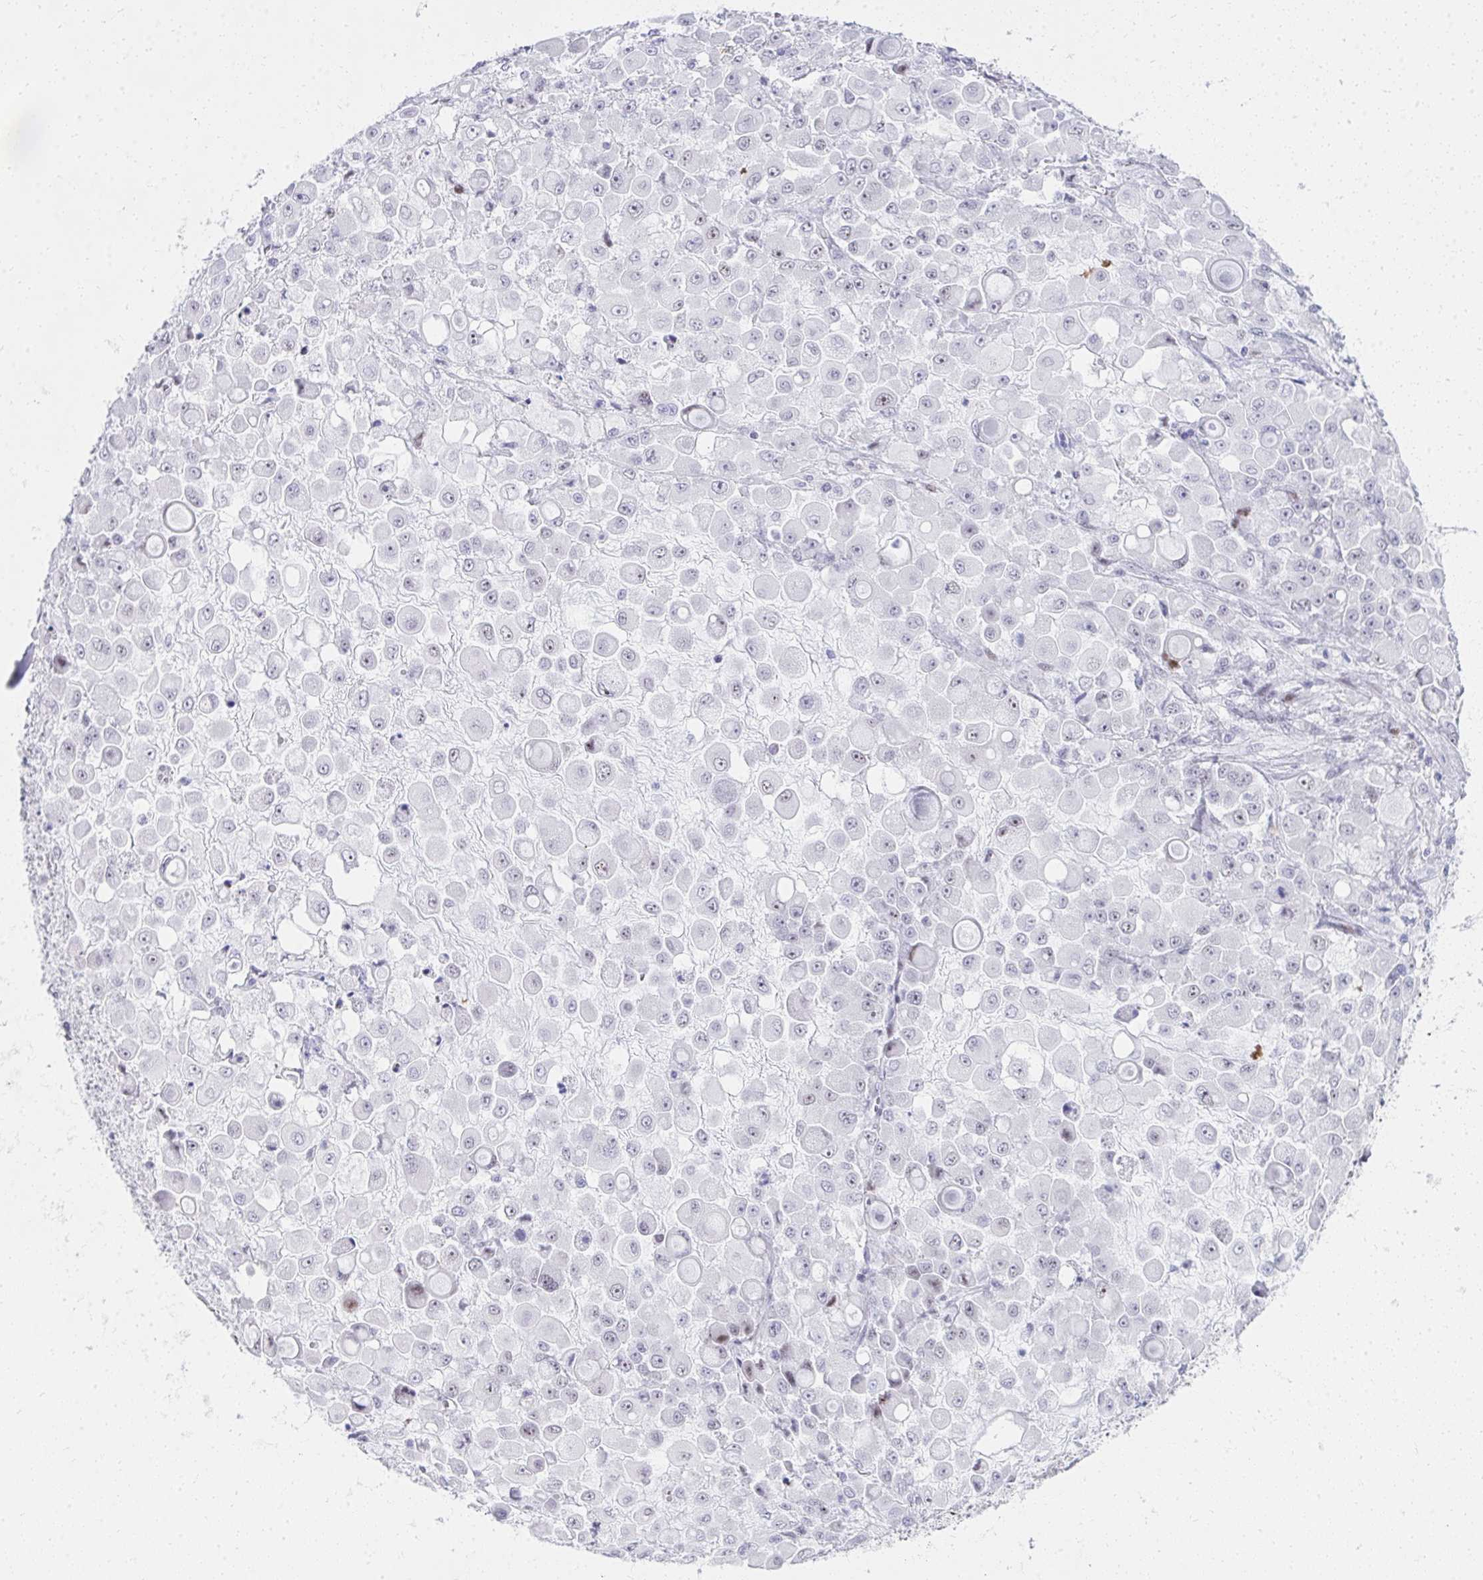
{"staining": {"intensity": "weak", "quantity": "<25%", "location": "nuclear"}, "tissue": "stomach cancer", "cell_type": "Tumor cells", "image_type": "cancer", "snomed": [{"axis": "morphology", "description": "Adenocarcinoma, NOS"}, {"axis": "topography", "description": "Stomach"}], "caption": "A photomicrograph of human adenocarcinoma (stomach) is negative for staining in tumor cells. The staining was performed using DAB (3,3'-diaminobenzidine) to visualize the protein expression in brown, while the nuclei were stained in blue with hematoxylin (Magnification: 20x).", "gene": "GLDN", "patient": {"sex": "female", "age": 76}}